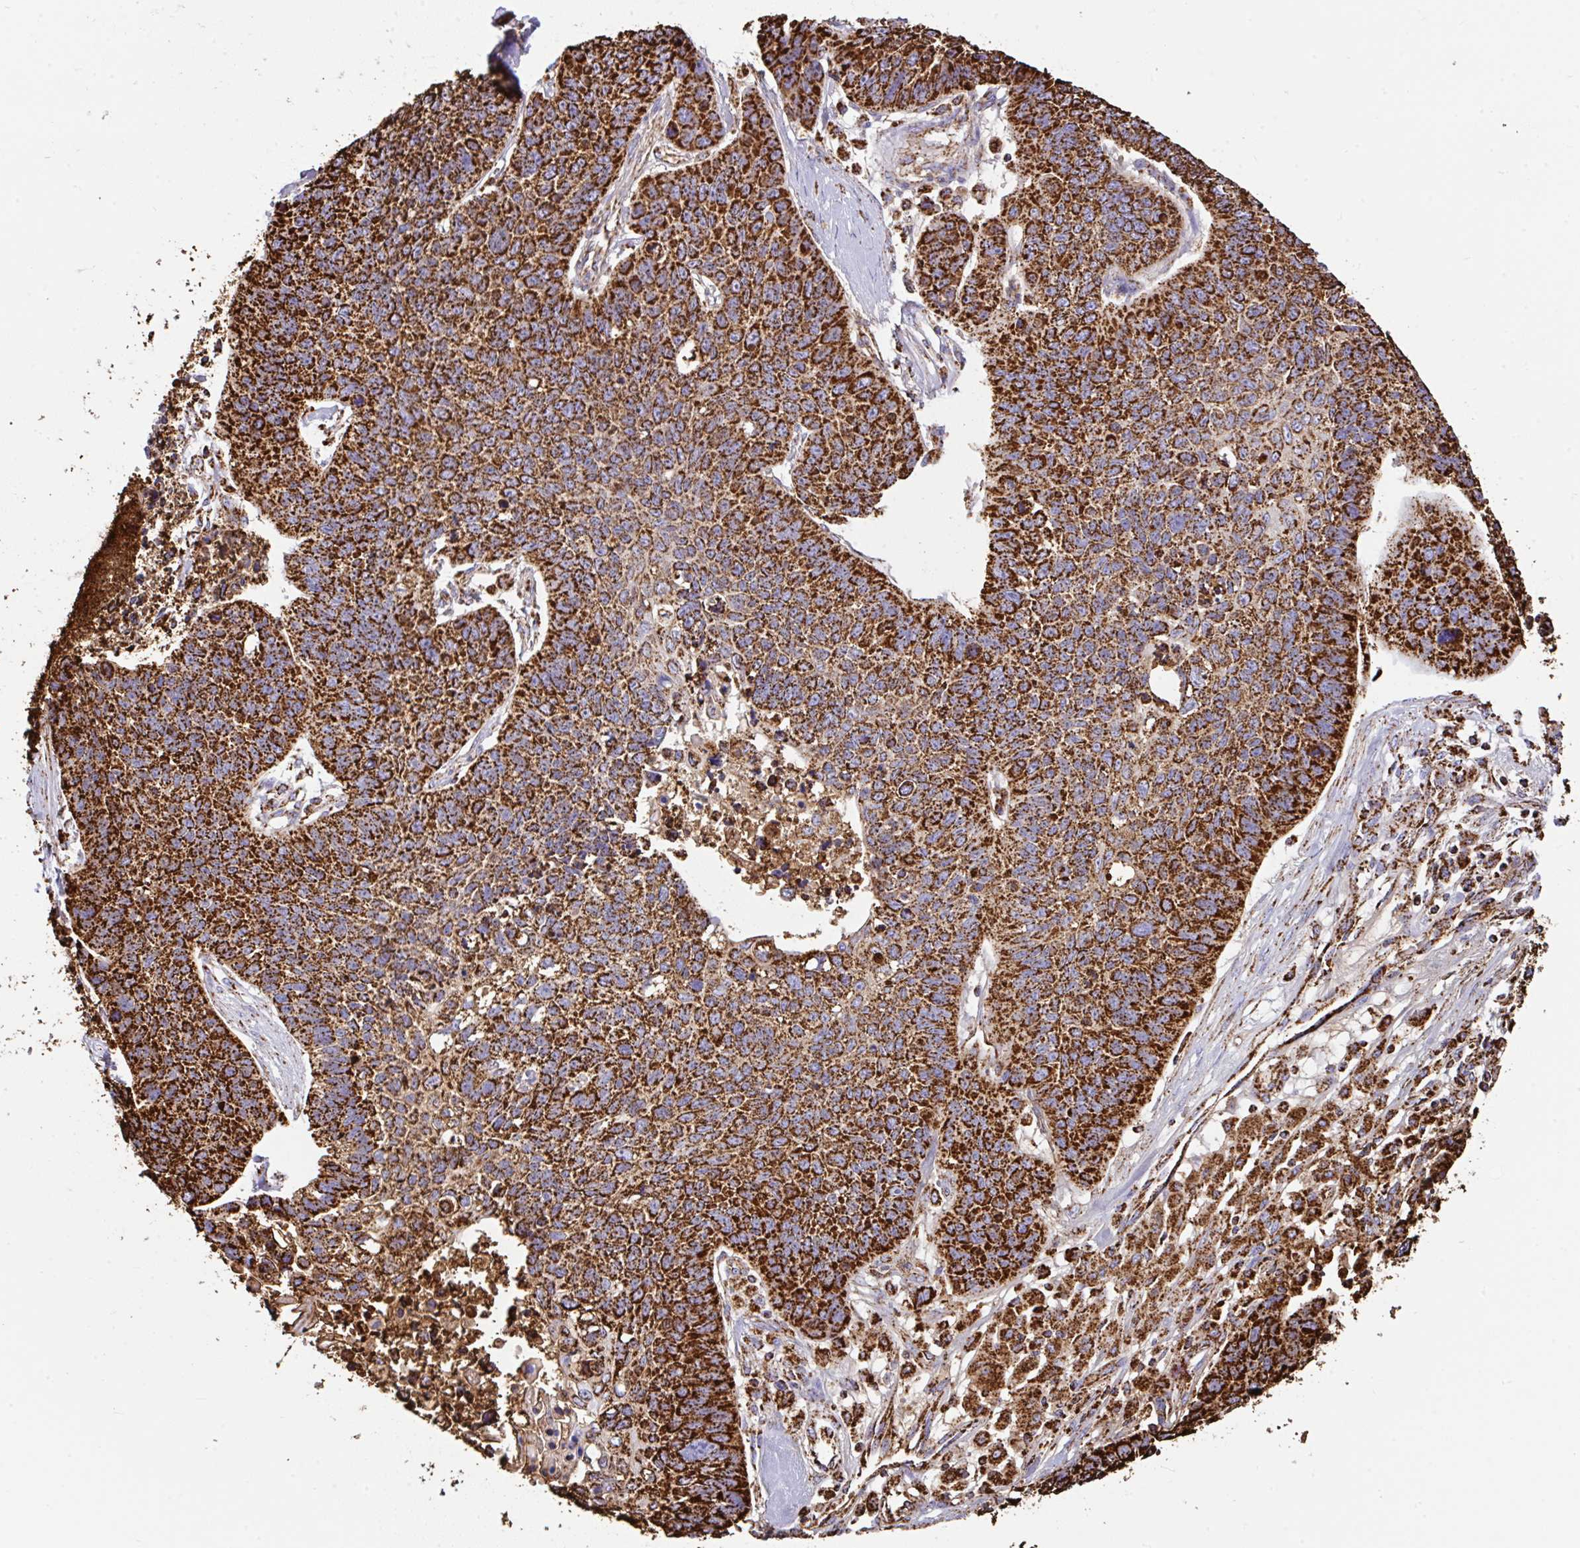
{"staining": {"intensity": "strong", "quantity": ">75%", "location": "cytoplasmic/membranous"}, "tissue": "lung cancer", "cell_type": "Tumor cells", "image_type": "cancer", "snomed": [{"axis": "morphology", "description": "Squamous cell carcinoma, NOS"}, {"axis": "topography", "description": "Lung"}], "caption": "Squamous cell carcinoma (lung) tissue displays strong cytoplasmic/membranous positivity in about >75% of tumor cells, visualized by immunohistochemistry.", "gene": "ANKRD33B", "patient": {"sex": "male", "age": 62}}